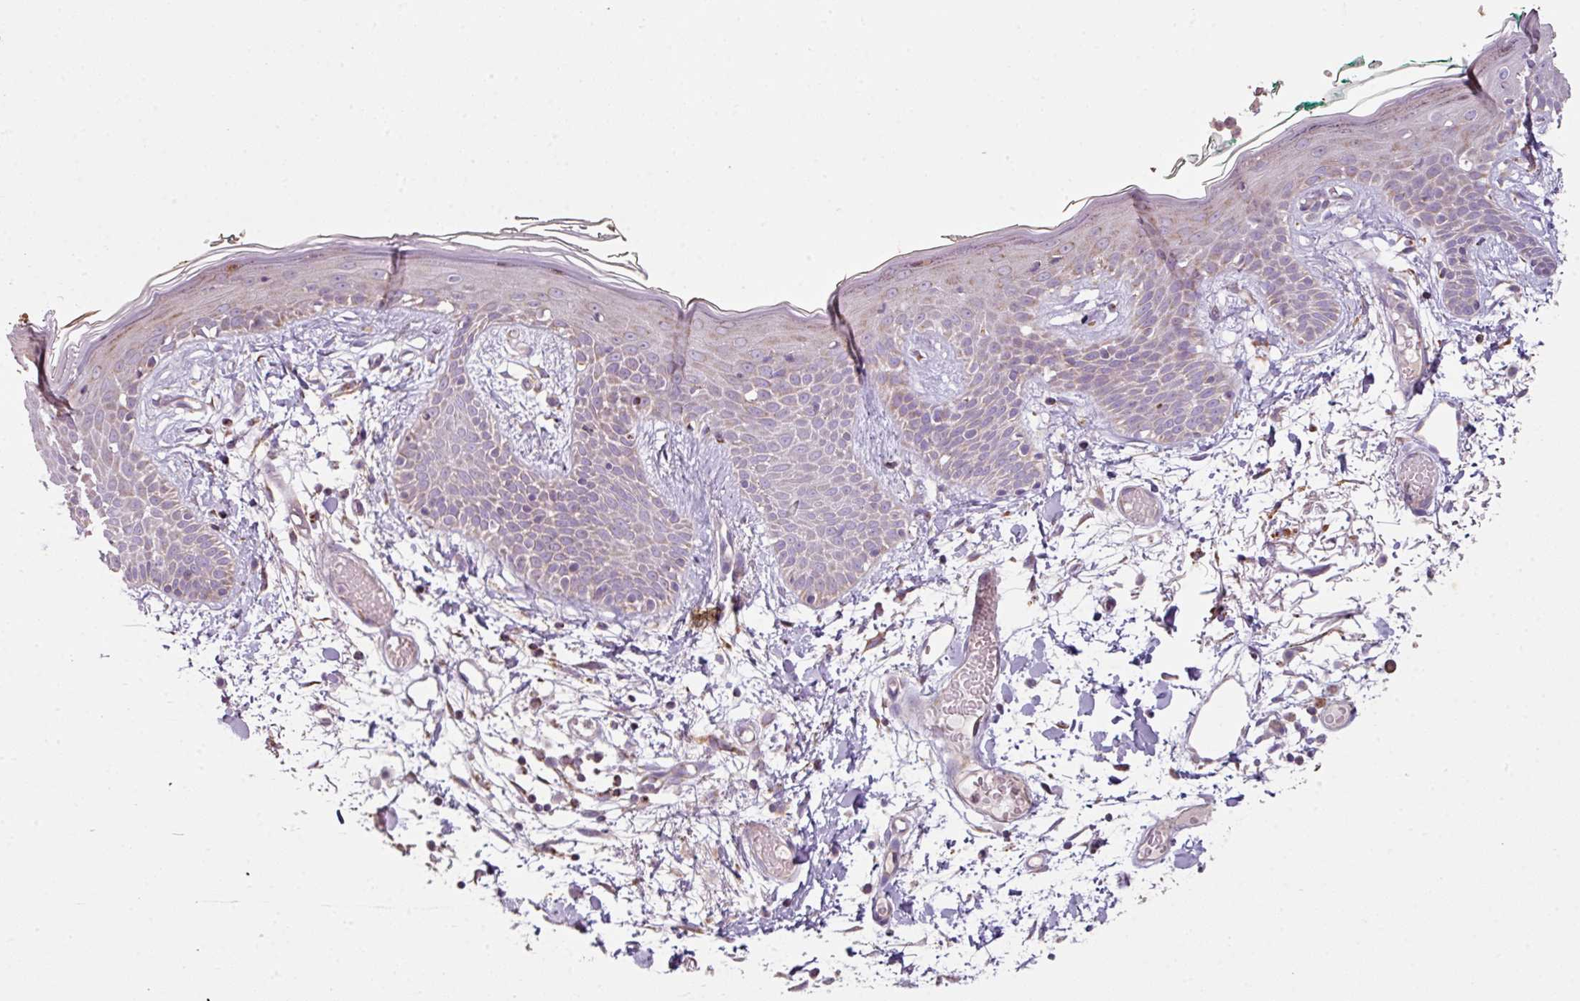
{"staining": {"intensity": "weak", "quantity": ">75%", "location": "cytoplasmic/membranous"}, "tissue": "skin", "cell_type": "Fibroblasts", "image_type": "normal", "snomed": [{"axis": "morphology", "description": "Normal tissue, NOS"}, {"axis": "topography", "description": "Skin"}], "caption": "Skin stained with immunohistochemistry (IHC) displays weak cytoplasmic/membranous positivity in approximately >75% of fibroblasts.", "gene": "ENSG00000260170", "patient": {"sex": "male", "age": 79}}